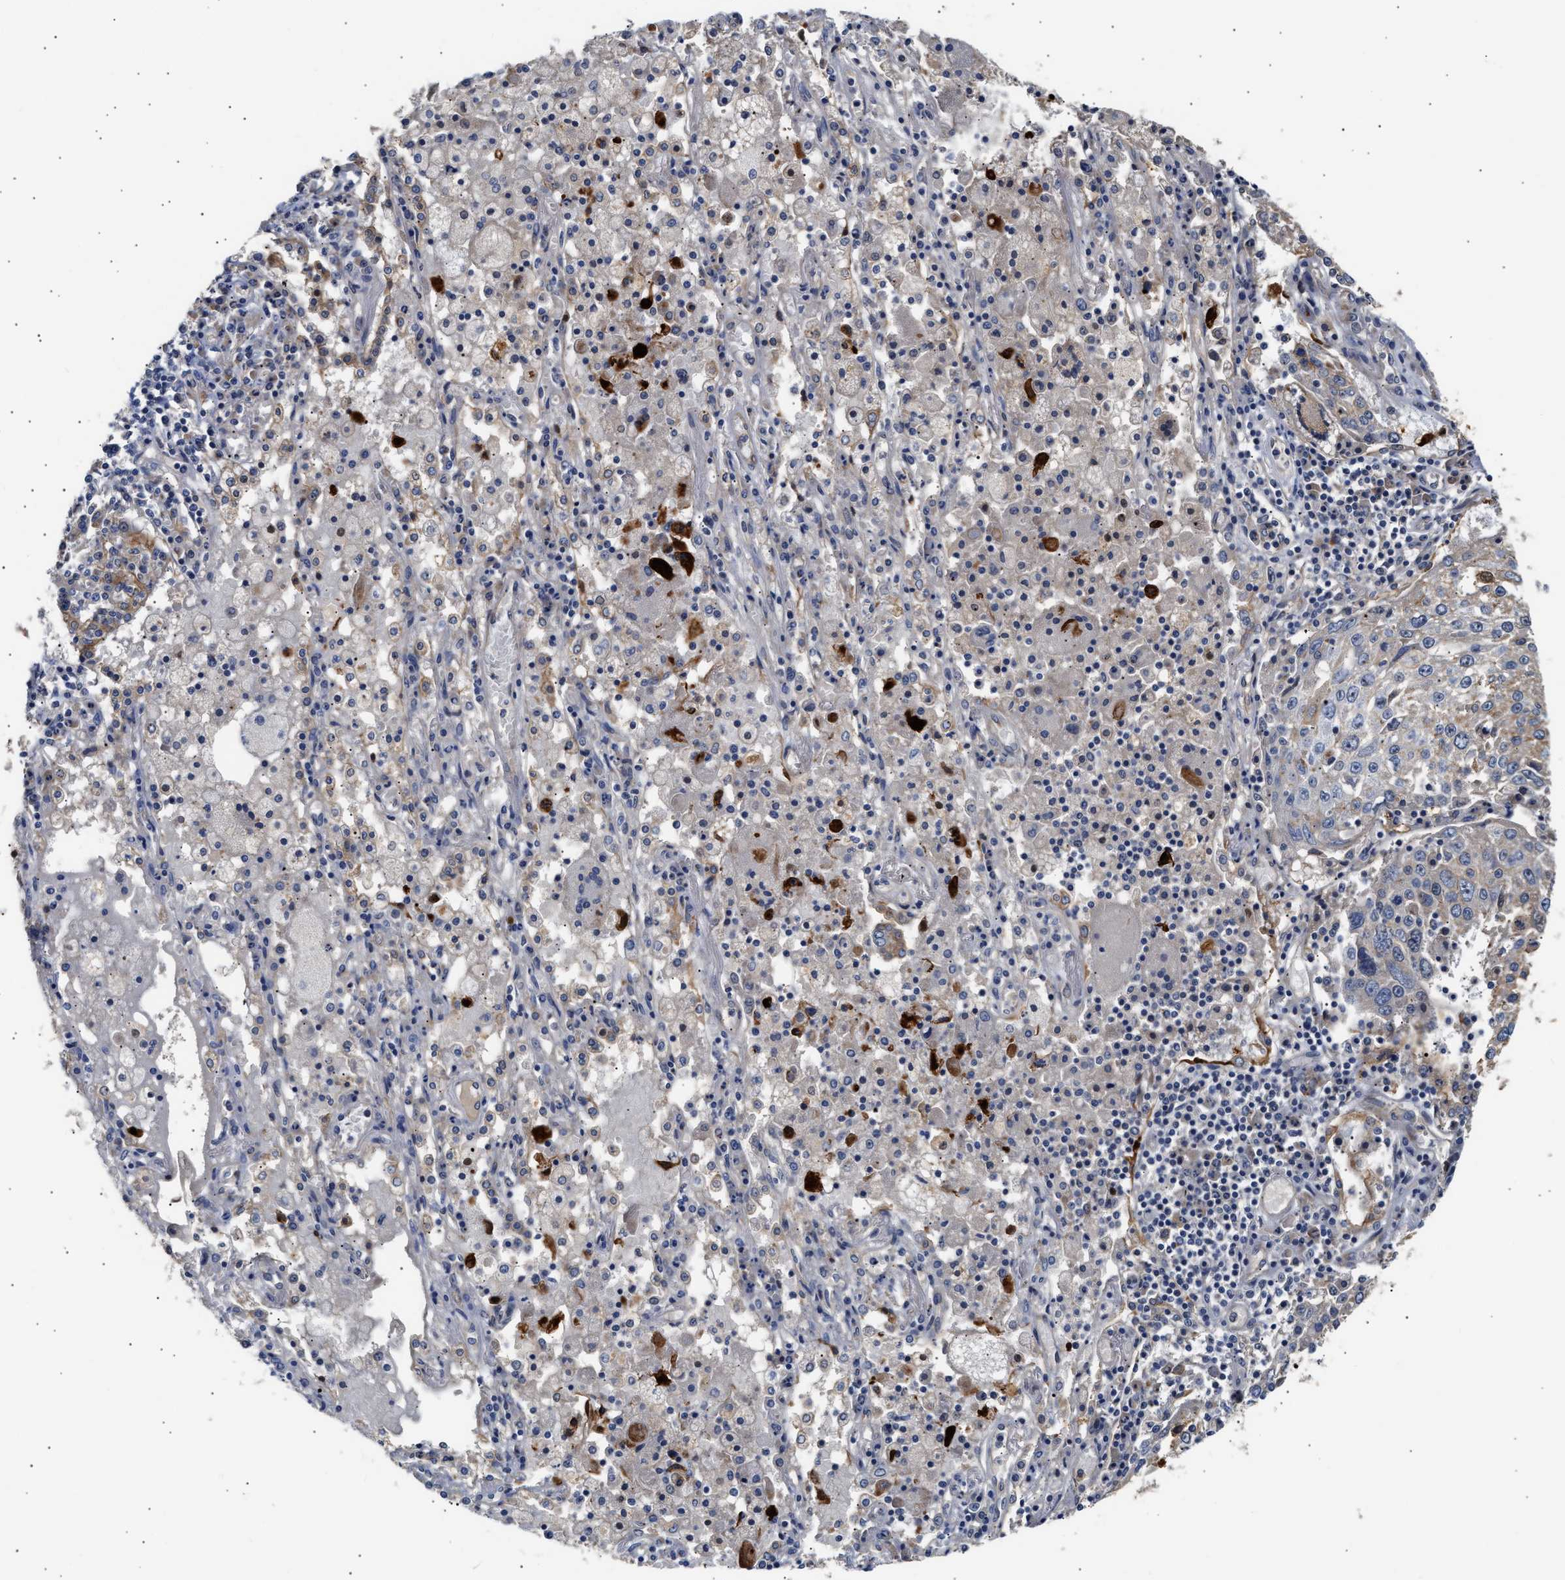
{"staining": {"intensity": "moderate", "quantity": "<25%", "location": "cytoplasmic/membranous"}, "tissue": "lung cancer", "cell_type": "Tumor cells", "image_type": "cancer", "snomed": [{"axis": "morphology", "description": "Squamous cell carcinoma, NOS"}, {"axis": "topography", "description": "Lung"}], "caption": "Lung cancer stained for a protein (brown) reveals moderate cytoplasmic/membranous positive staining in about <25% of tumor cells.", "gene": "CCDC146", "patient": {"sex": "male", "age": 65}}